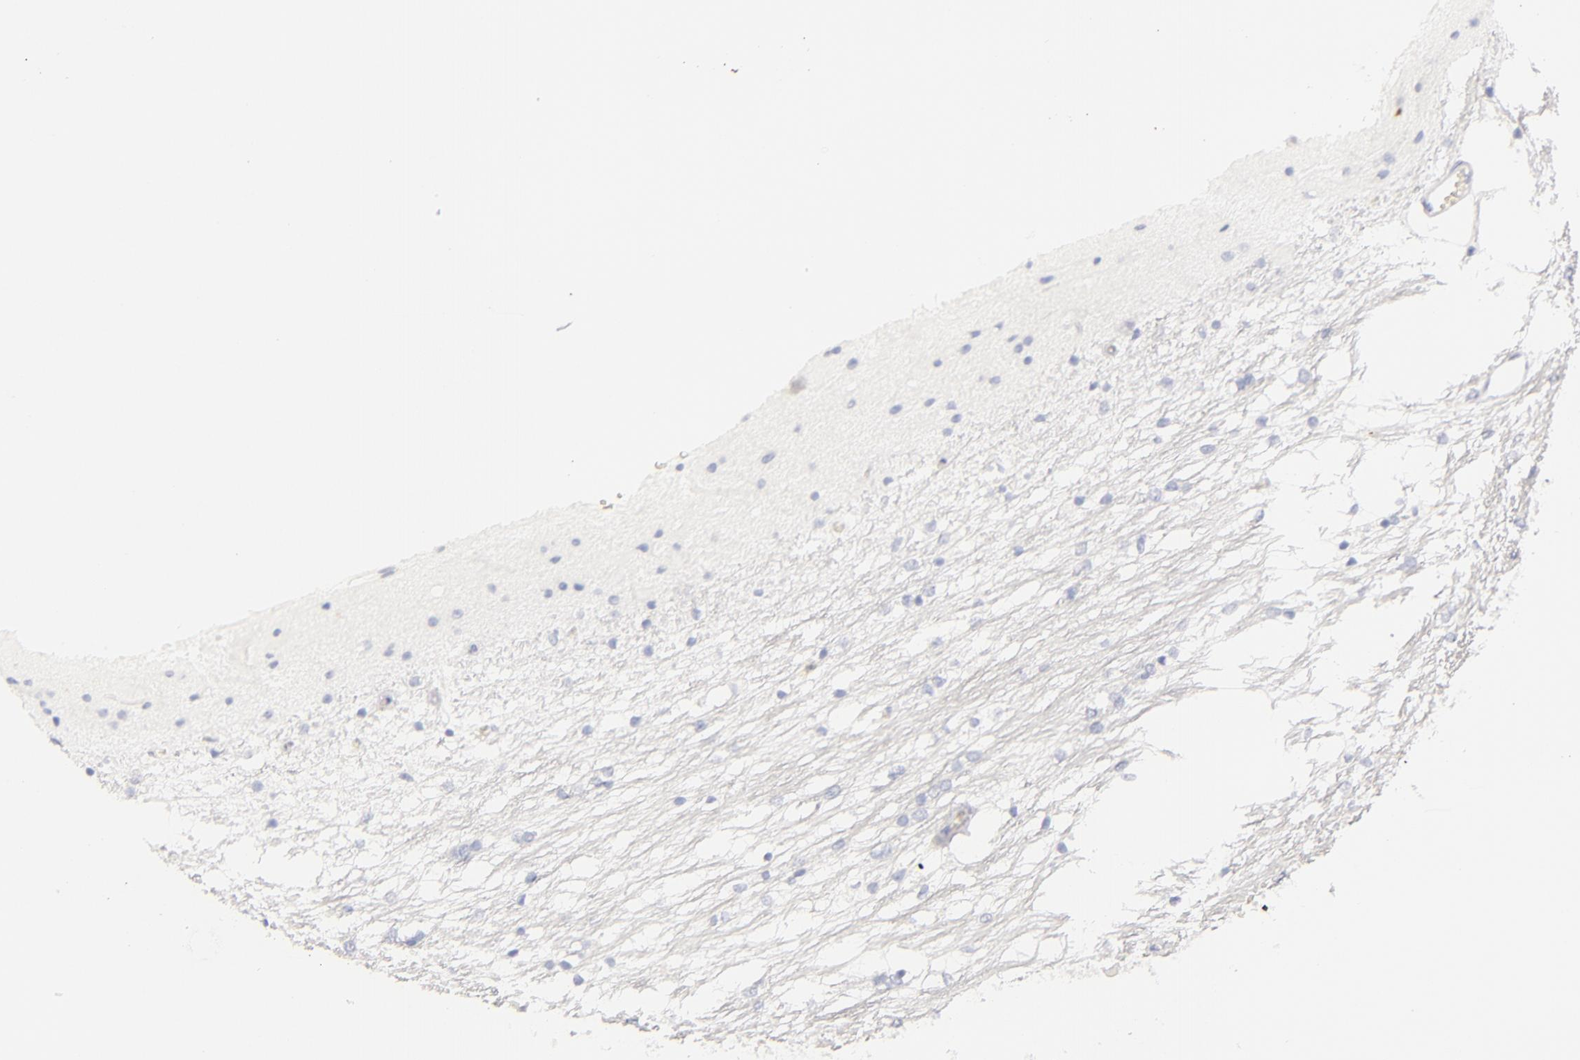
{"staining": {"intensity": "negative", "quantity": "none", "location": "none"}, "tissue": "caudate", "cell_type": "Glial cells", "image_type": "normal", "snomed": [{"axis": "morphology", "description": "Normal tissue, NOS"}, {"axis": "topography", "description": "Lateral ventricle wall"}], "caption": "The IHC micrograph has no significant positivity in glial cells of caudate. (Brightfield microscopy of DAB (3,3'-diaminobenzidine) immunohistochemistry (IHC) at high magnification).", "gene": "F13A1", "patient": {"sex": "female", "age": 19}}